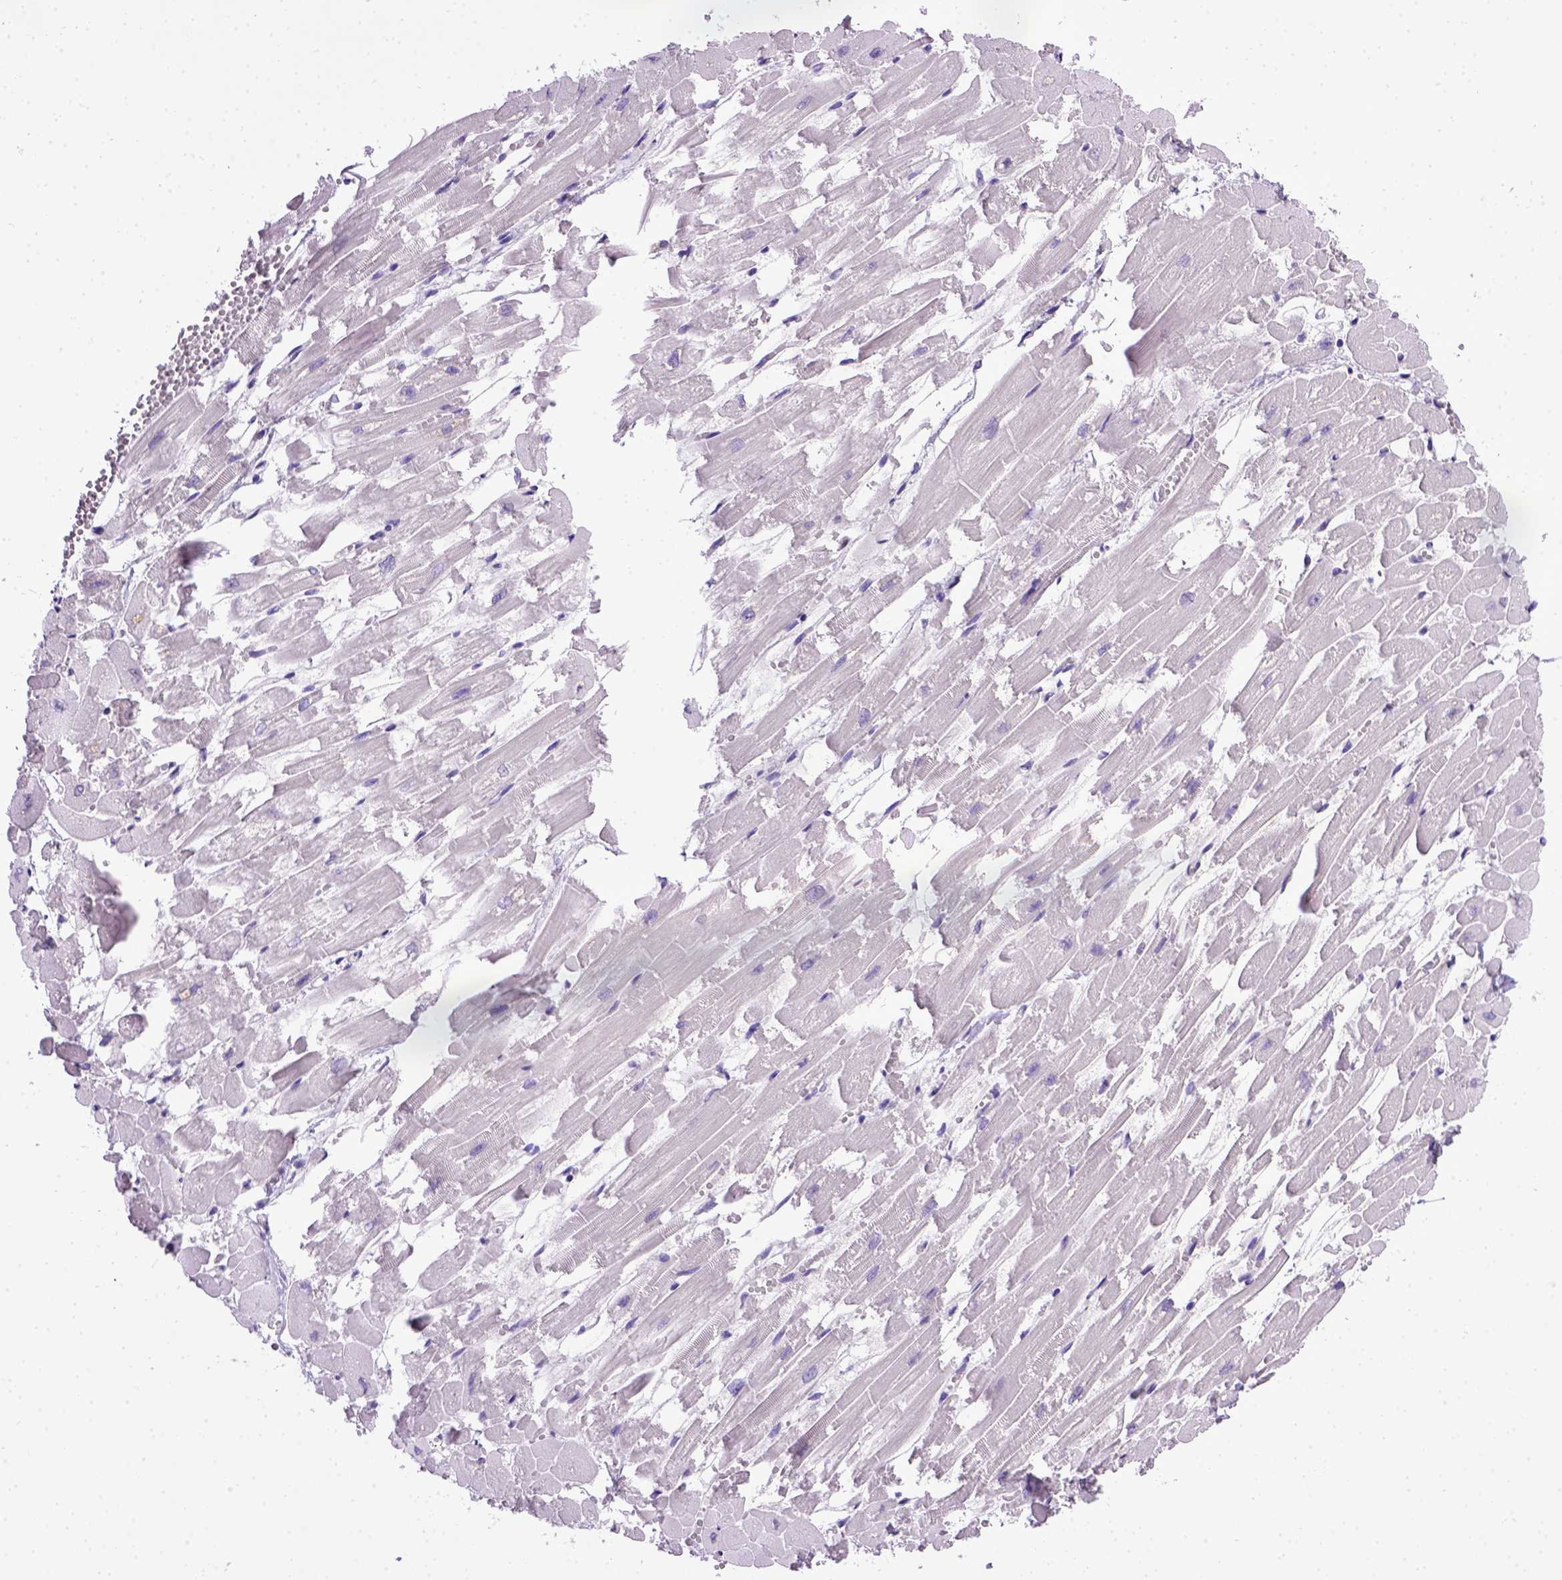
{"staining": {"intensity": "negative", "quantity": "none", "location": "none"}, "tissue": "heart muscle", "cell_type": "Cardiomyocytes", "image_type": "normal", "snomed": [{"axis": "morphology", "description": "Normal tissue, NOS"}, {"axis": "topography", "description": "Heart"}], "caption": "IHC photomicrograph of normal human heart muscle stained for a protein (brown), which demonstrates no positivity in cardiomyocytes.", "gene": "CDH1", "patient": {"sex": "female", "age": 52}}